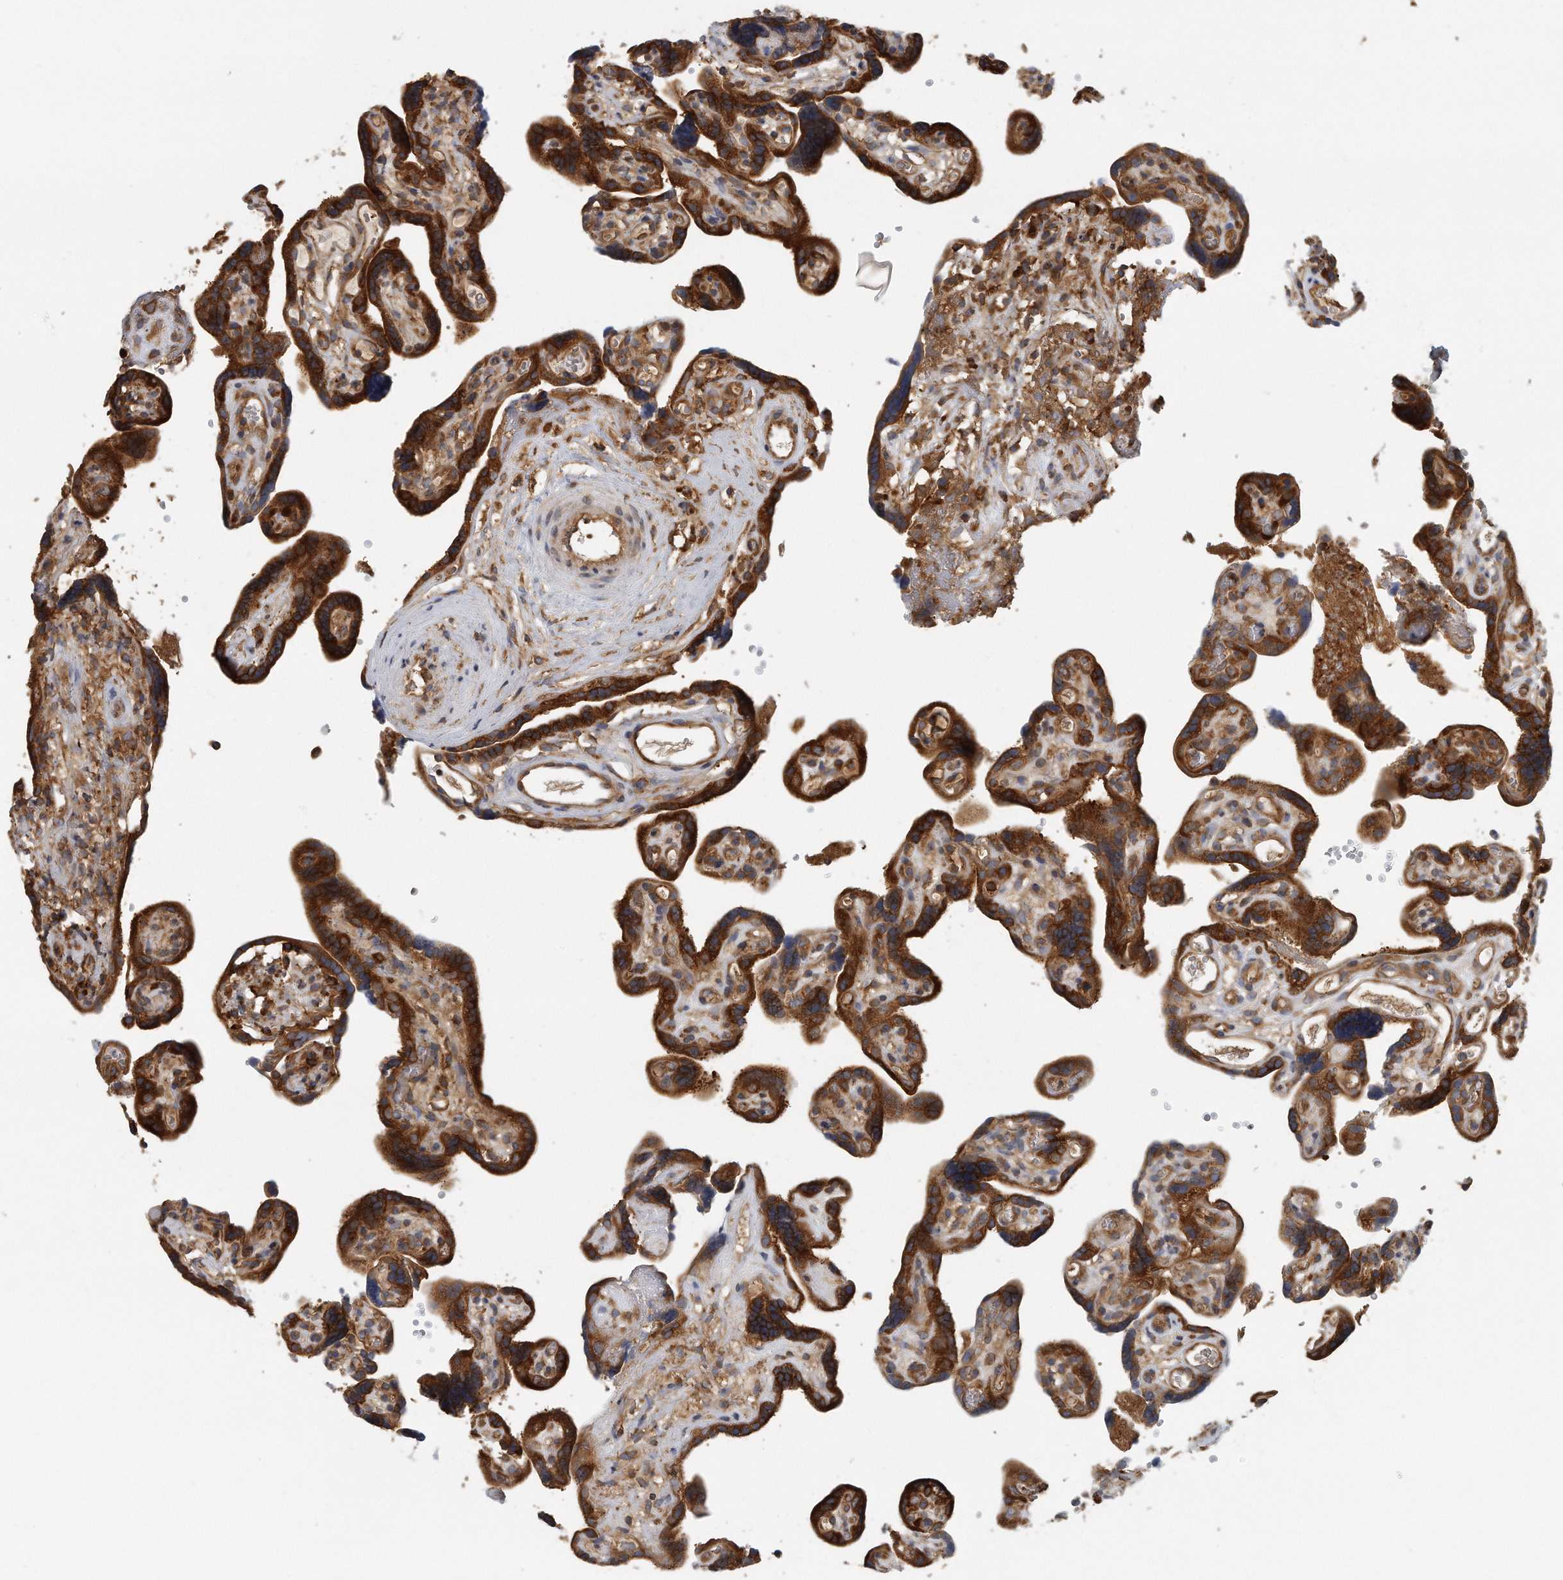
{"staining": {"intensity": "strong", "quantity": ">75%", "location": "cytoplasmic/membranous"}, "tissue": "placenta", "cell_type": "Decidual cells", "image_type": "normal", "snomed": [{"axis": "morphology", "description": "Normal tissue, NOS"}, {"axis": "topography", "description": "Placenta"}], "caption": "This is an image of immunohistochemistry staining of normal placenta, which shows strong positivity in the cytoplasmic/membranous of decidual cells.", "gene": "EIF3I", "patient": {"sex": "female", "age": 30}}